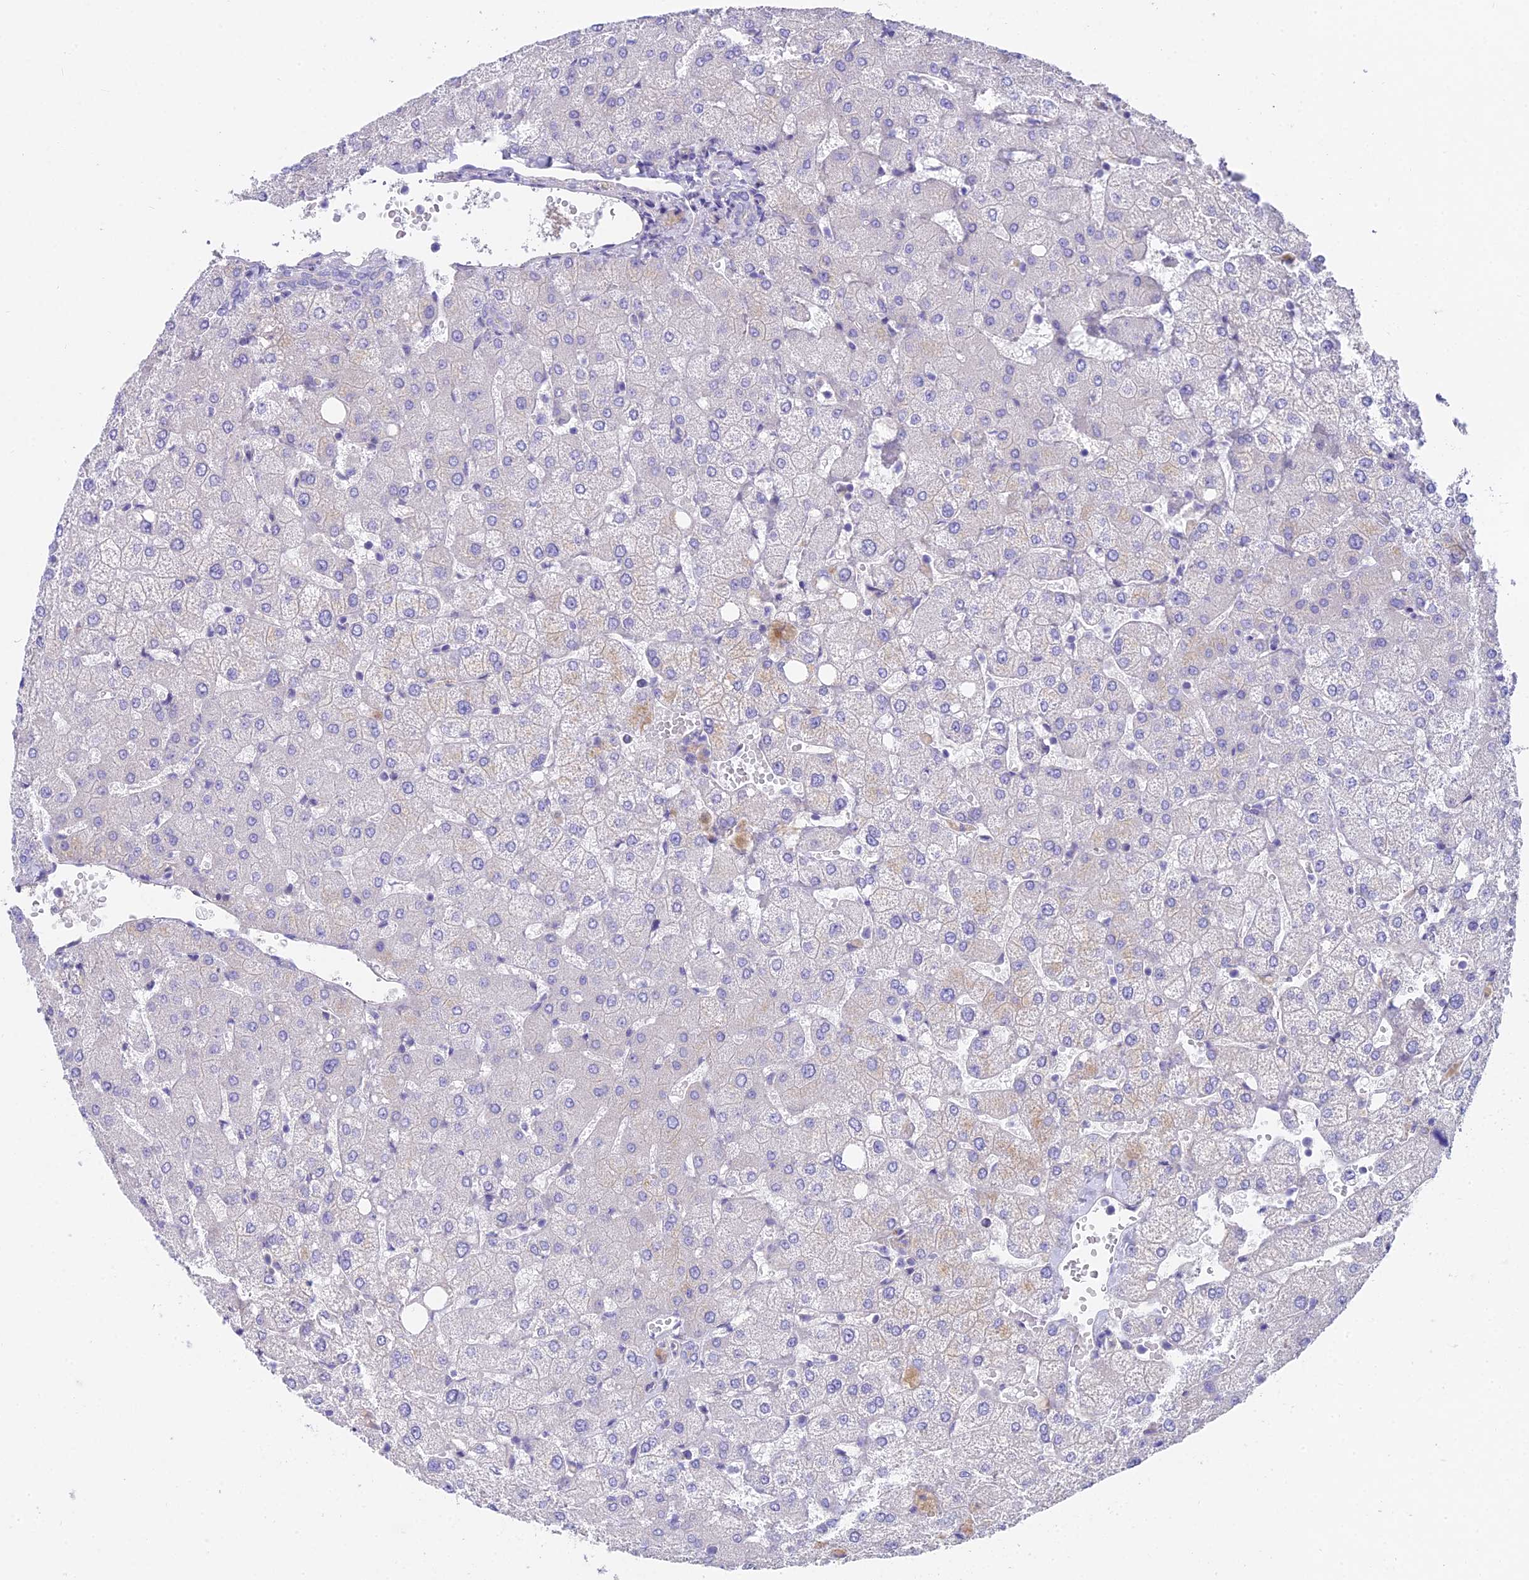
{"staining": {"intensity": "negative", "quantity": "none", "location": "none"}, "tissue": "liver", "cell_type": "Cholangiocytes", "image_type": "normal", "snomed": [{"axis": "morphology", "description": "Normal tissue, NOS"}, {"axis": "topography", "description": "Liver"}], "caption": "IHC of unremarkable liver demonstrates no positivity in cholangiocytes.", "gene": "FAM168B", "patient": {"sex": "female", "age": 54}}